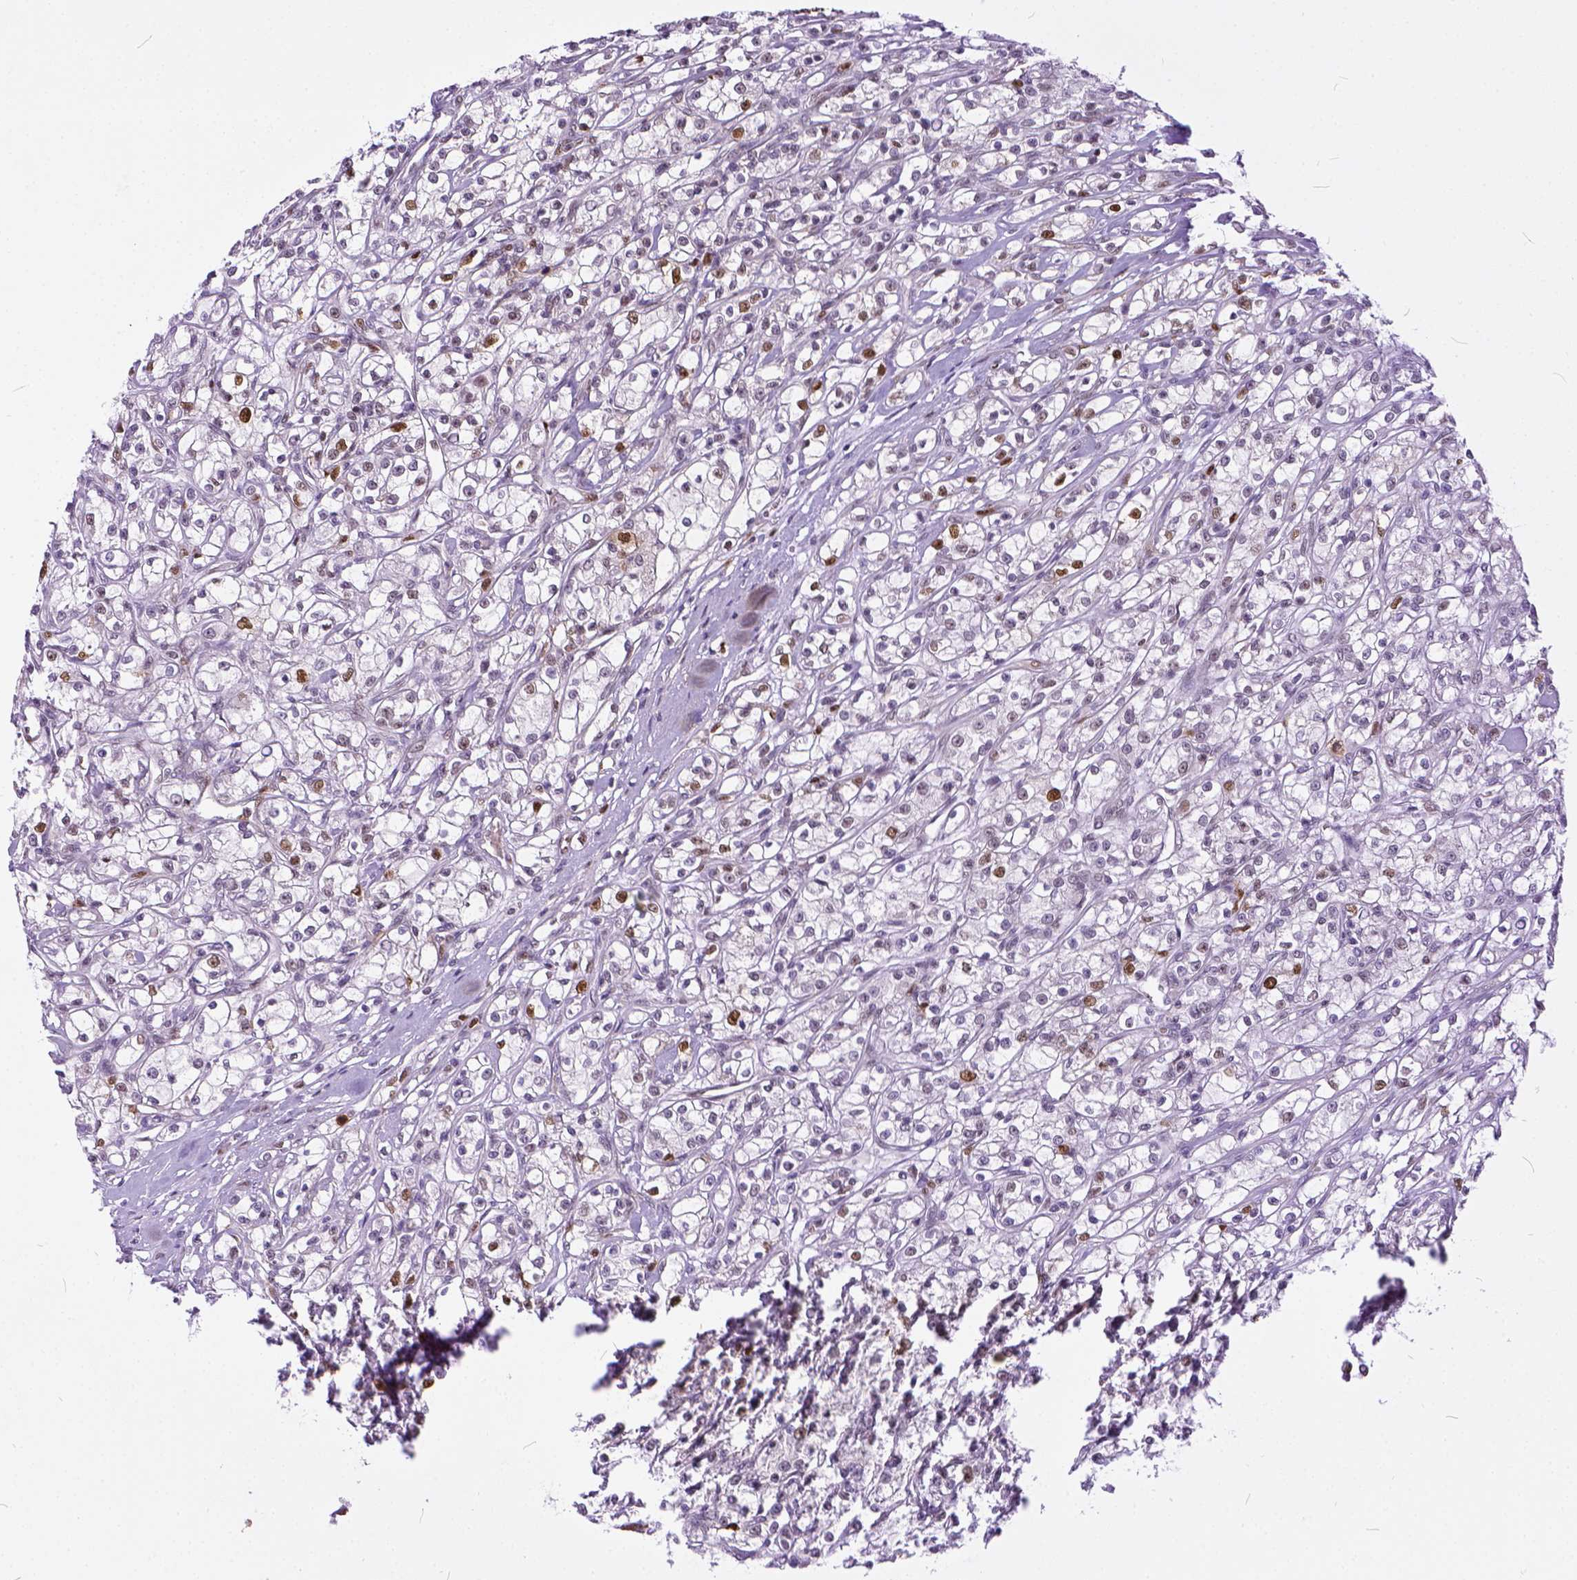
{"staining": {"intensity": "moderate", "quantity": "<25%", "location": "nuclear"}, "tissue": "renal cancer", "cell_type": "Tumor cells", "image_type": "cancer", "snomed": [{"axis": "morphology", "description": "Adenocarcinoma, NOS"}, {"axis": "topography", "description": "Kidney"}], "caption": "Human renal adenocarcinoma stained with a protein marker exhibits moderate staining in tumor cells.", "gene": "ERCC1", "patient": {"sex": "female", "age": 59}}